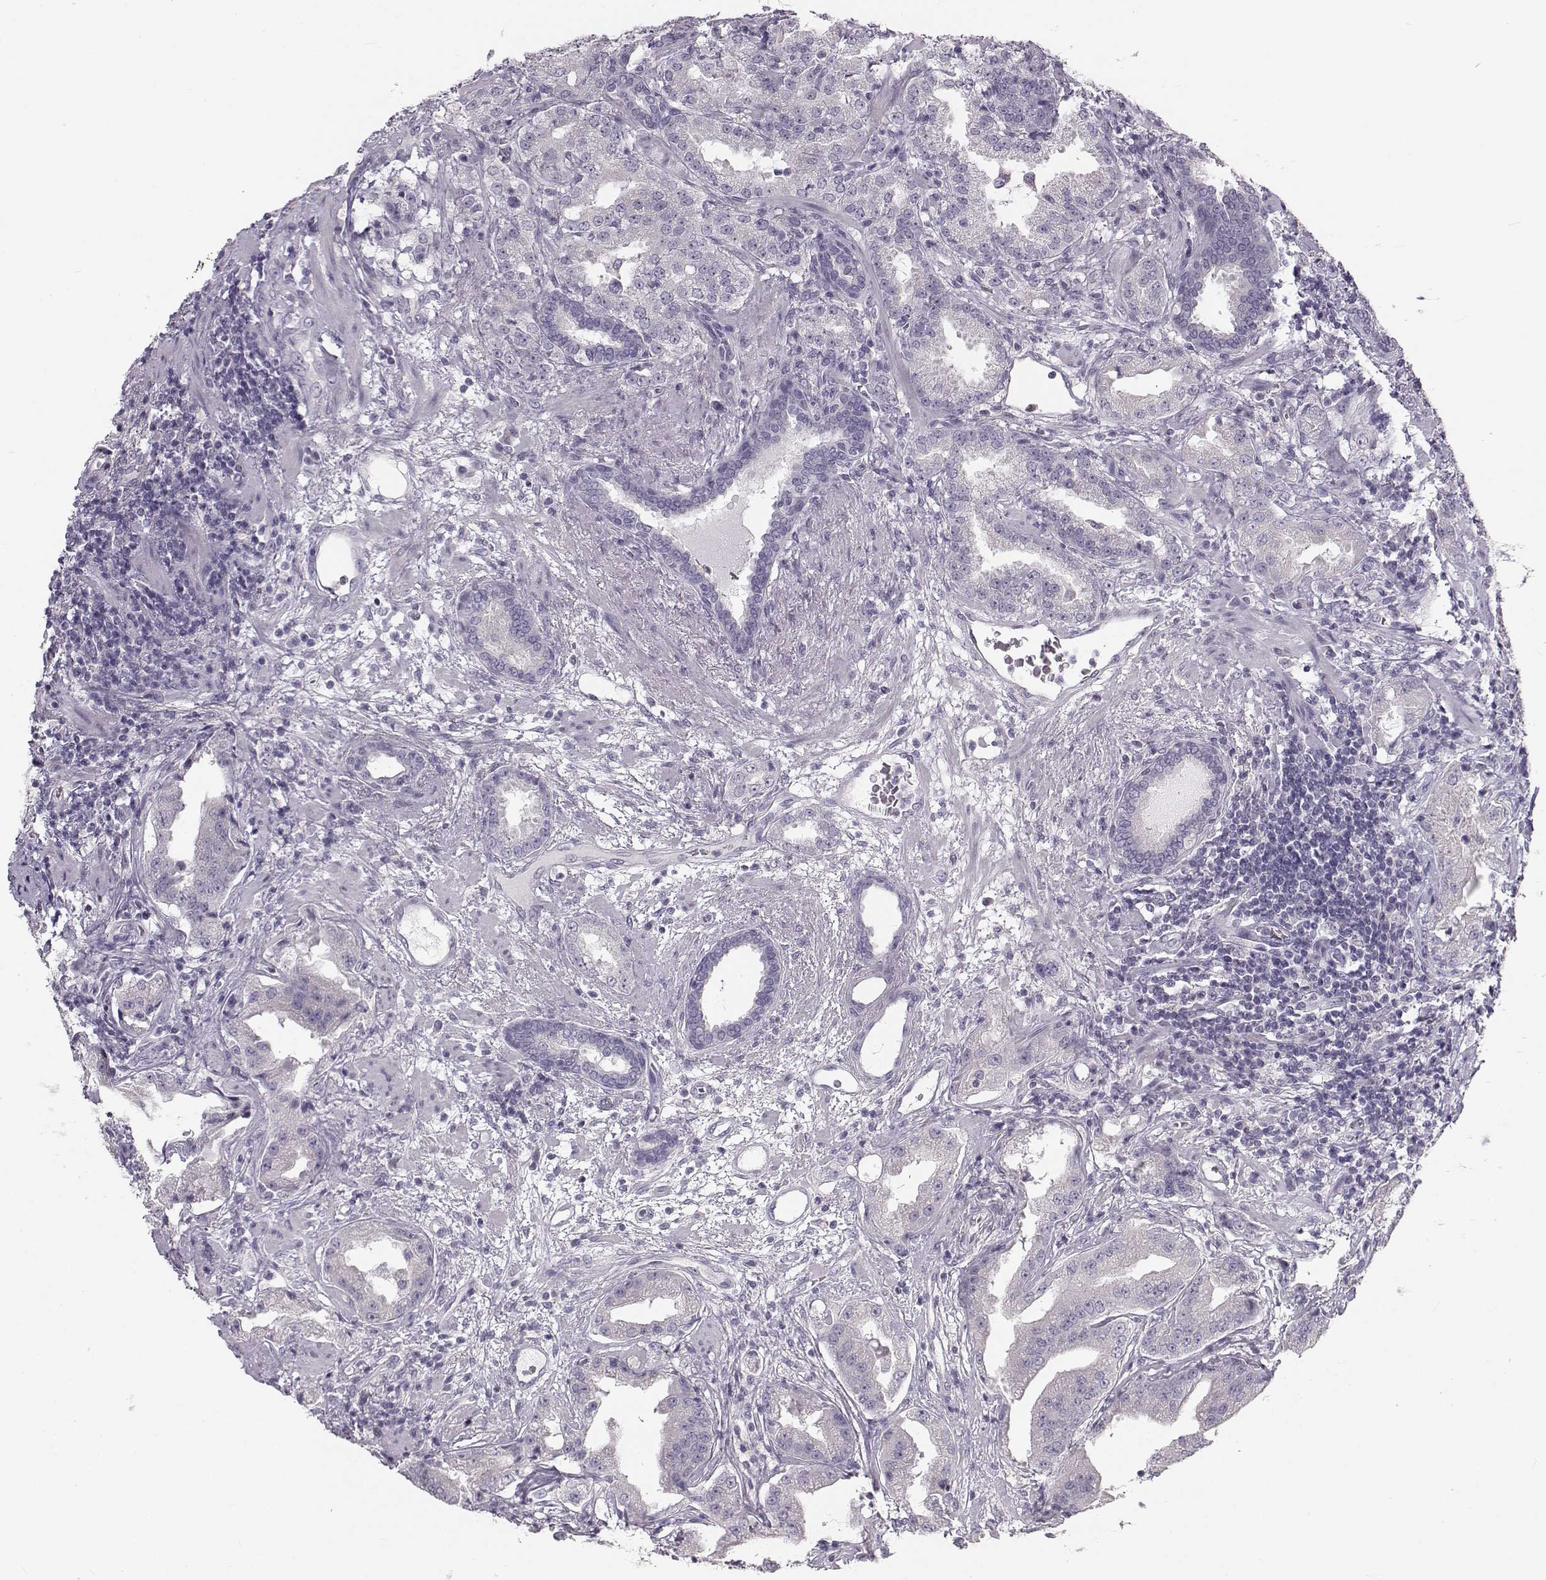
{"staining": {"intensity": "negative", "quantity": "none", "location": "none"}, "tissue": "prostate cancer", "cell_type": "Tumor cells", "image_type": "cancer", "snomed": [{"axis": "morphology", "description": "Adenocarcinoma, Low grade"}, {"axis": "topography", "description": "Prostate"}], "caption": "Prostate adenocarcinoma (low-grade) was stained to show a protein in brown. There is no significant positivity in tumor cells.", "gene": "OIP5", "patient": {"sex": "male", "age": 62}}